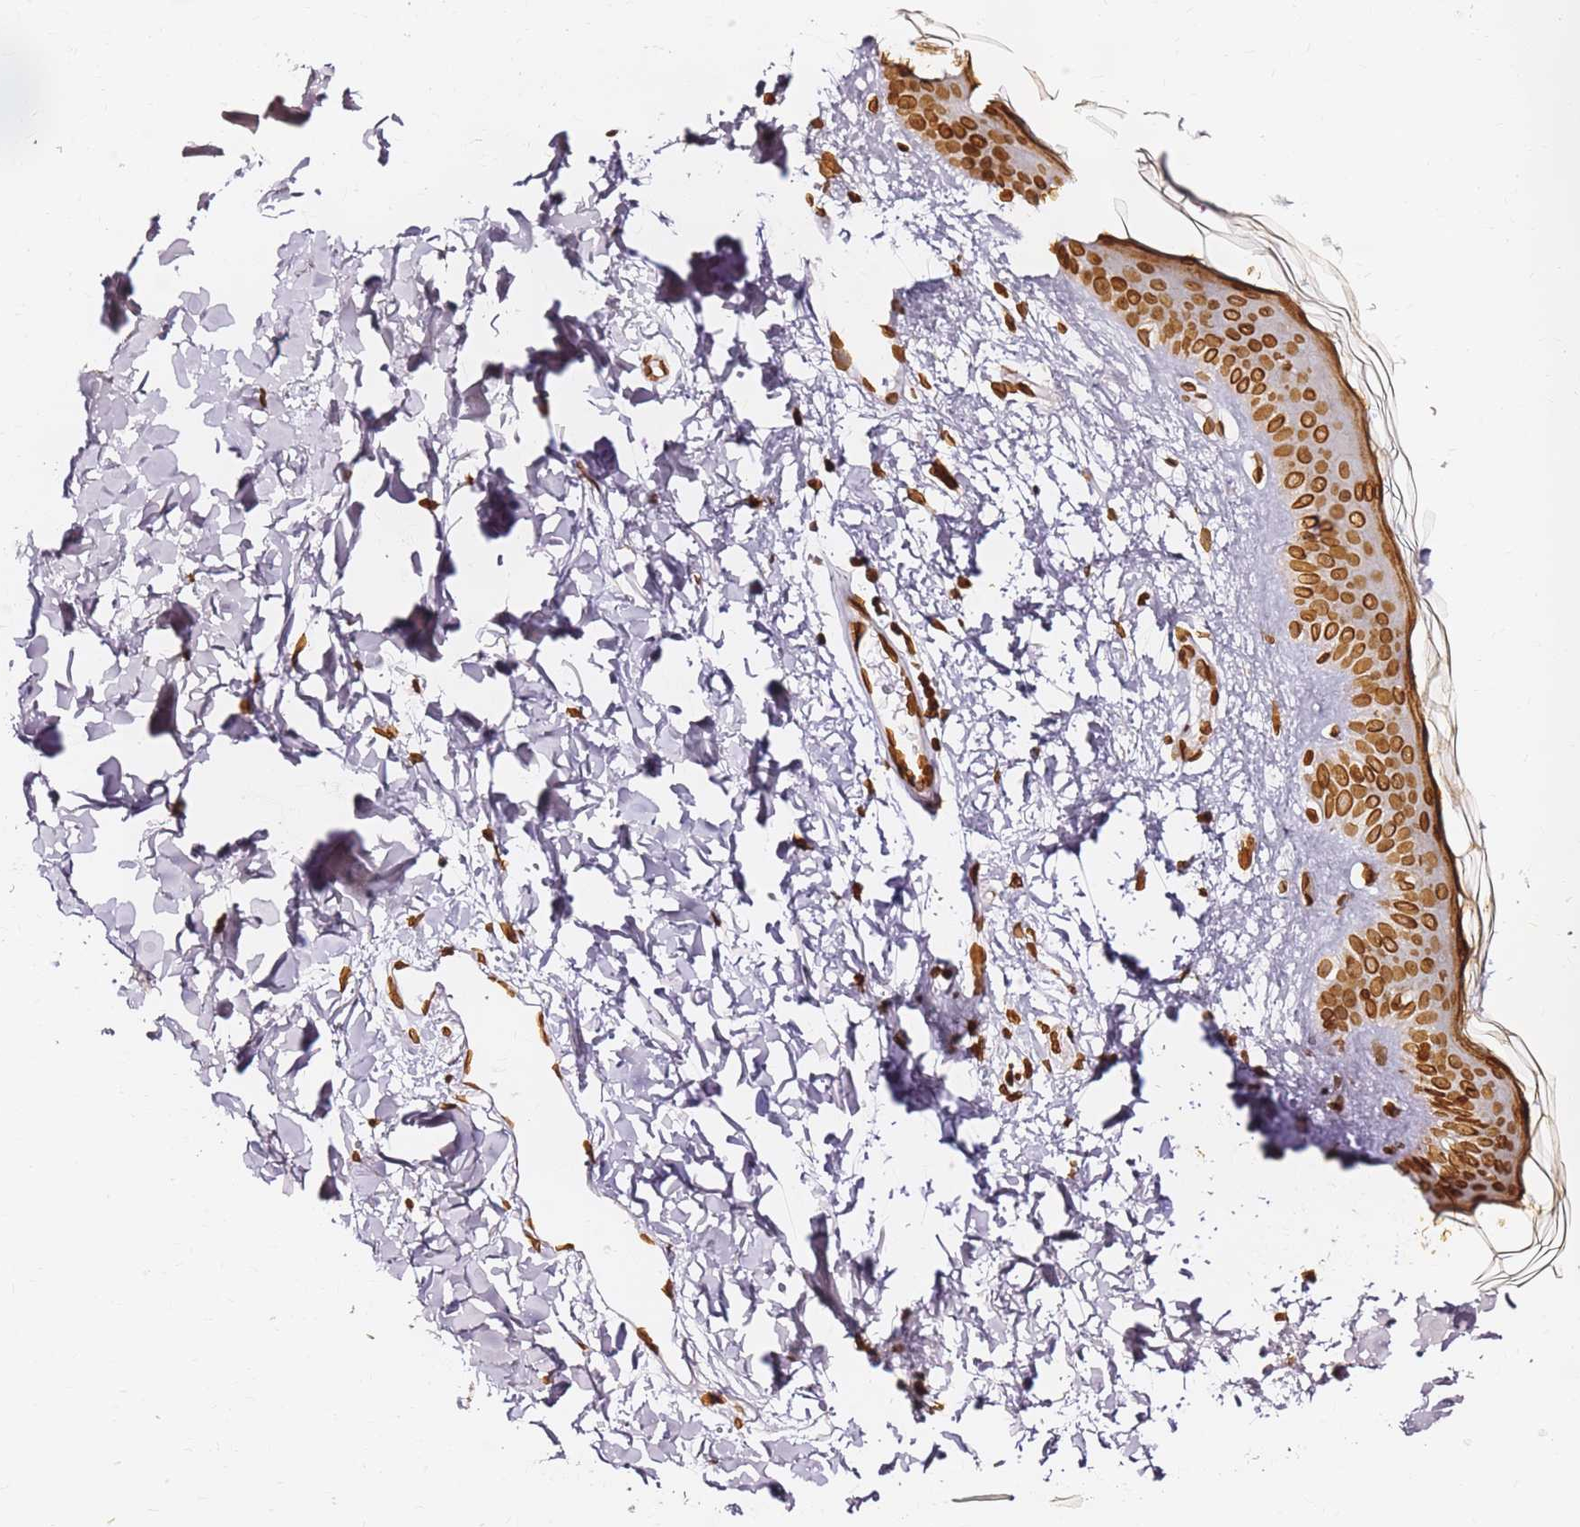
{"staining": {"intensity": "strong", "quantity": ">75%", "location": "nuclear"}, "tissue": "skin", "cell_type": "Fibroblasts", "image_type": "normal", "snomed": [{"axis": "morphology", "description": "Normal tissue, NOS"}, {"axis": "topography", "description": "Skin"}], "caption": "A brown stain shows strong nuclear positivity of a protein in fibroblasts of normal human skin.", "gene": "C6orf141", "patient": {"sex": "female", "age": 58}}